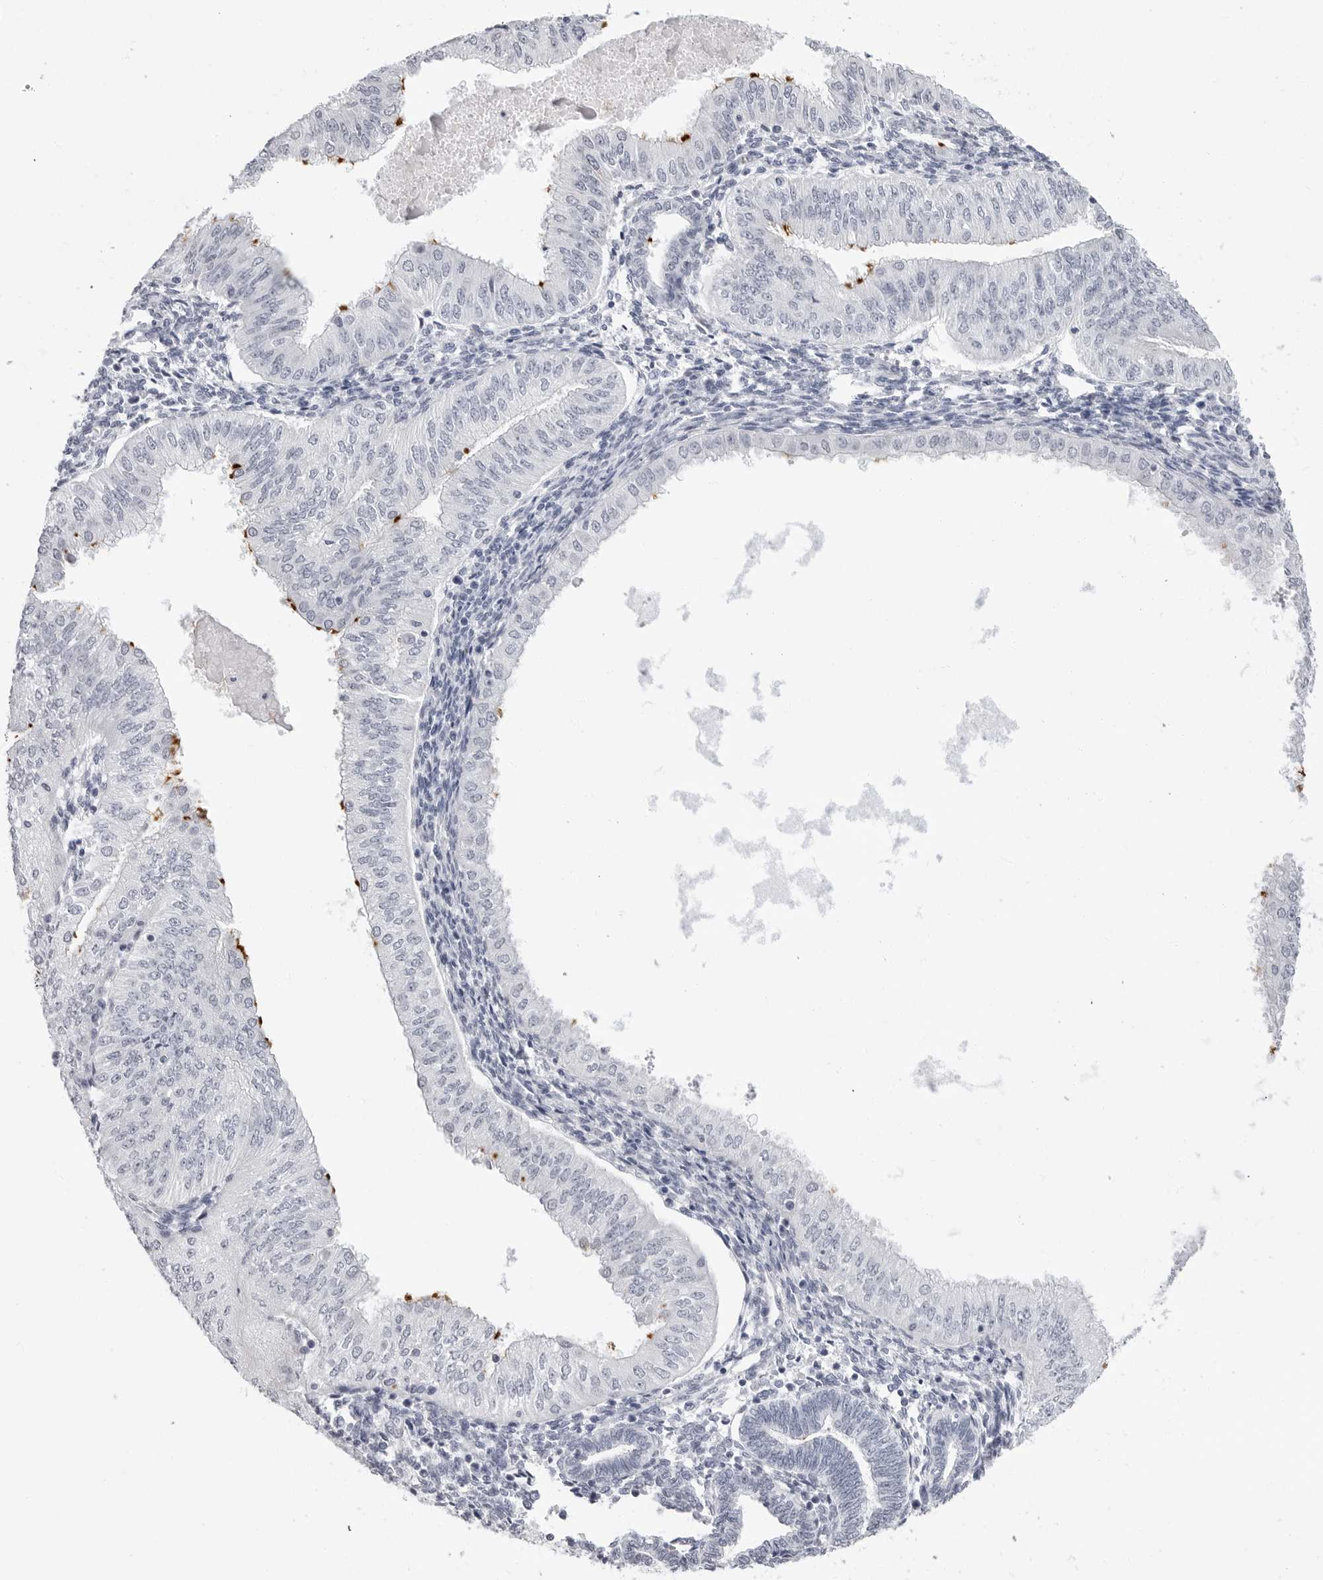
{"staining": {"intensity": "negative", "quantity": "none", "location": "none"}, "tissue": "endometrial cancer", "cell_type": "Tumor cells", "image_type": "cancer", "snomed": [{"axis": "morphology", "description": "Normal tissue, NOS"}, {"axis": "morphology", "description": "Adenocarcinoma, NOS"}, {"axis": "topography", "description": "Endometrium"}], "caption": "The histopathology image shows no staining of tumor cells in endometrial cancer. (Immunohistochemistry, brightfield microscopy, high magnification).", "gene": "ERICH3", "patient": {"sex": "female", "age": 53}}